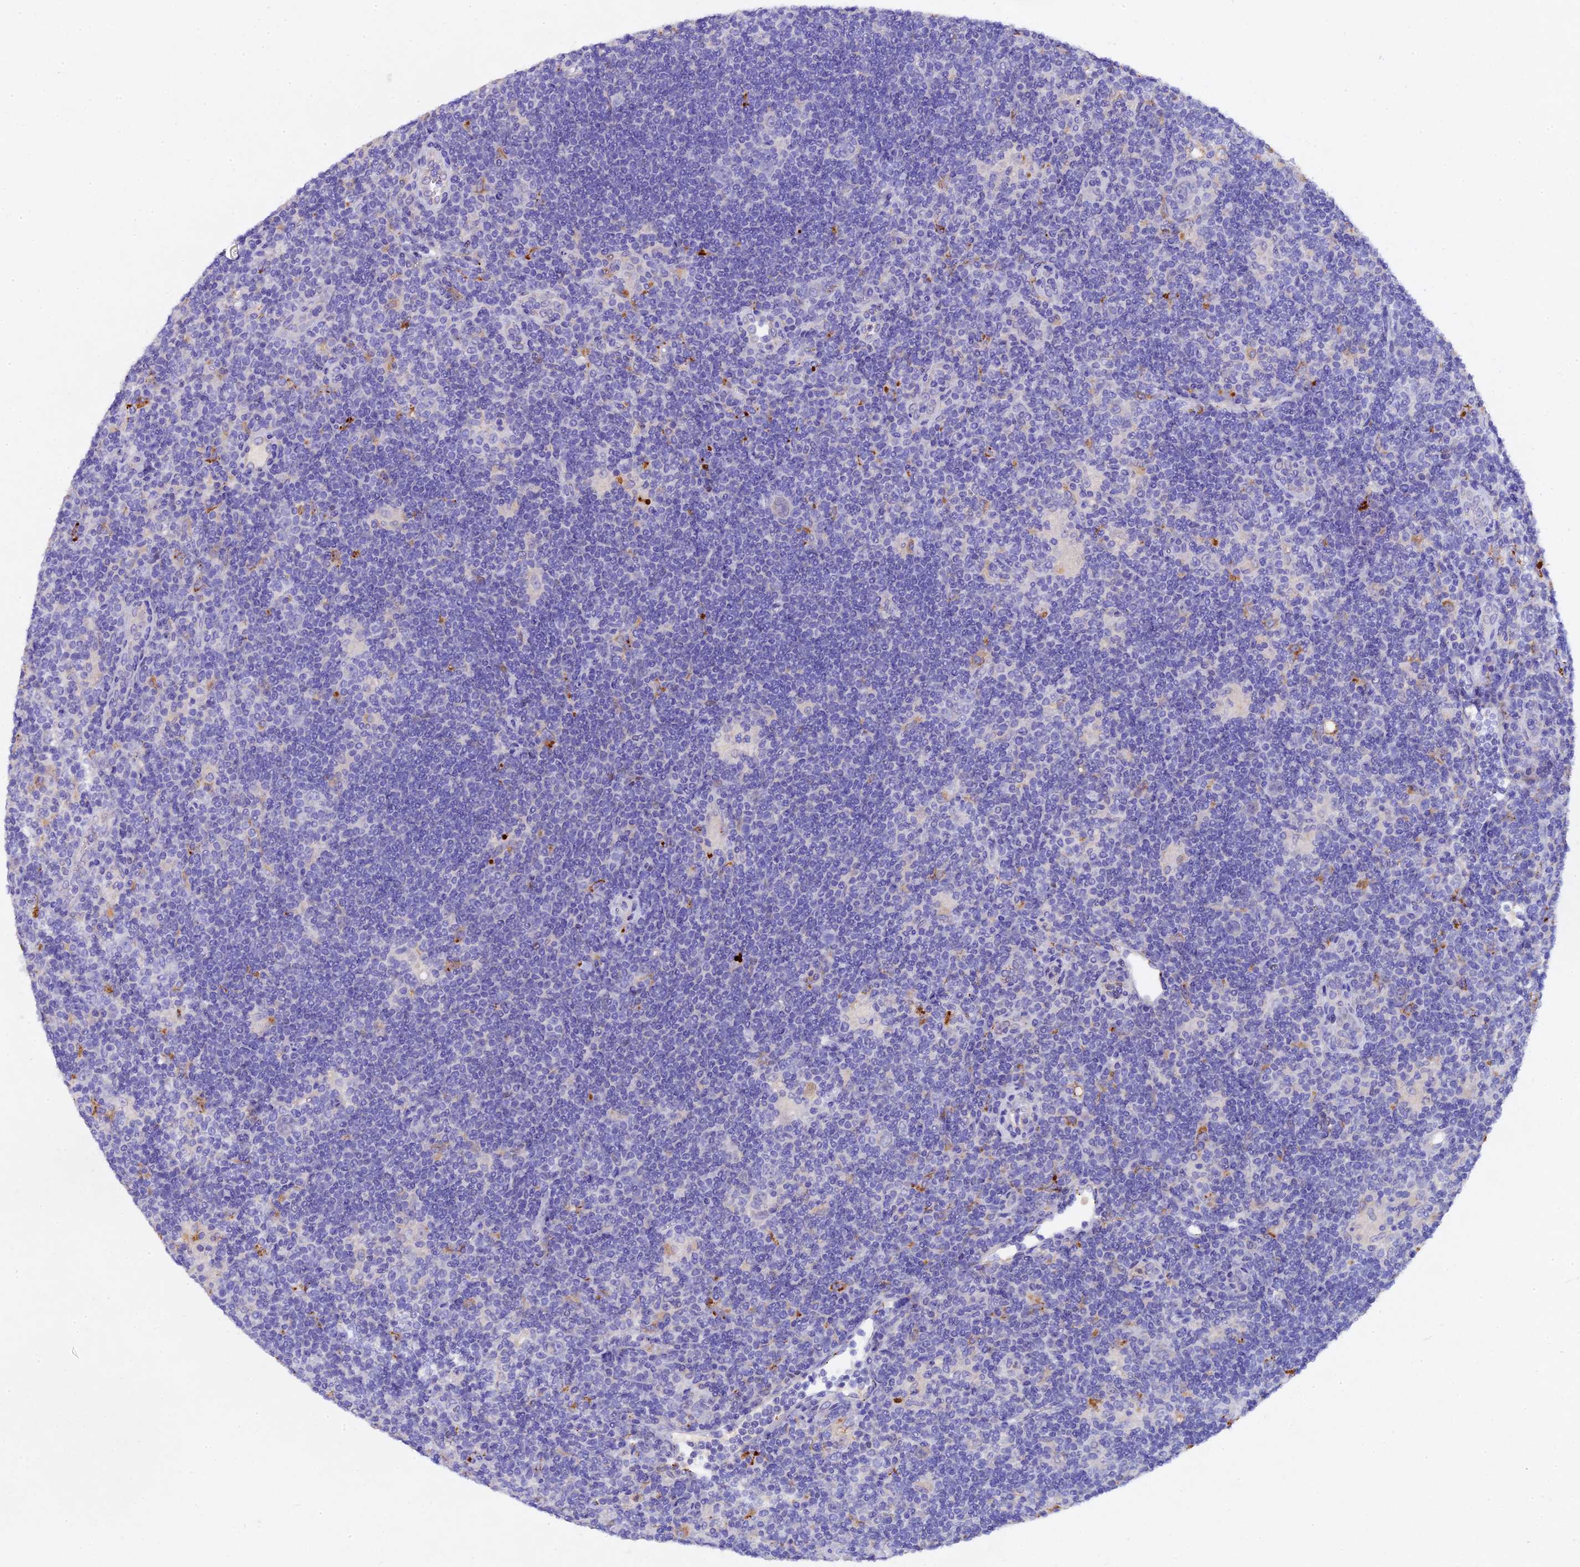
{"staining": {"intensity": "negative", "quantity": "none", "location": "none"}, "tissue": "lymphoma", "cell_type": "Tumor cells", "image_type": "cancer", "snomed": [{"axis": "morphology", "description": "Hodgkin's disease, NOS"}, {"axis": "topography", "description": "Lymph node"}], "caption": "Tumor cells show no significant protein expression in lymphoma.", "gene": "TGDS", "patient": {"sex": "female", "age": 57}}